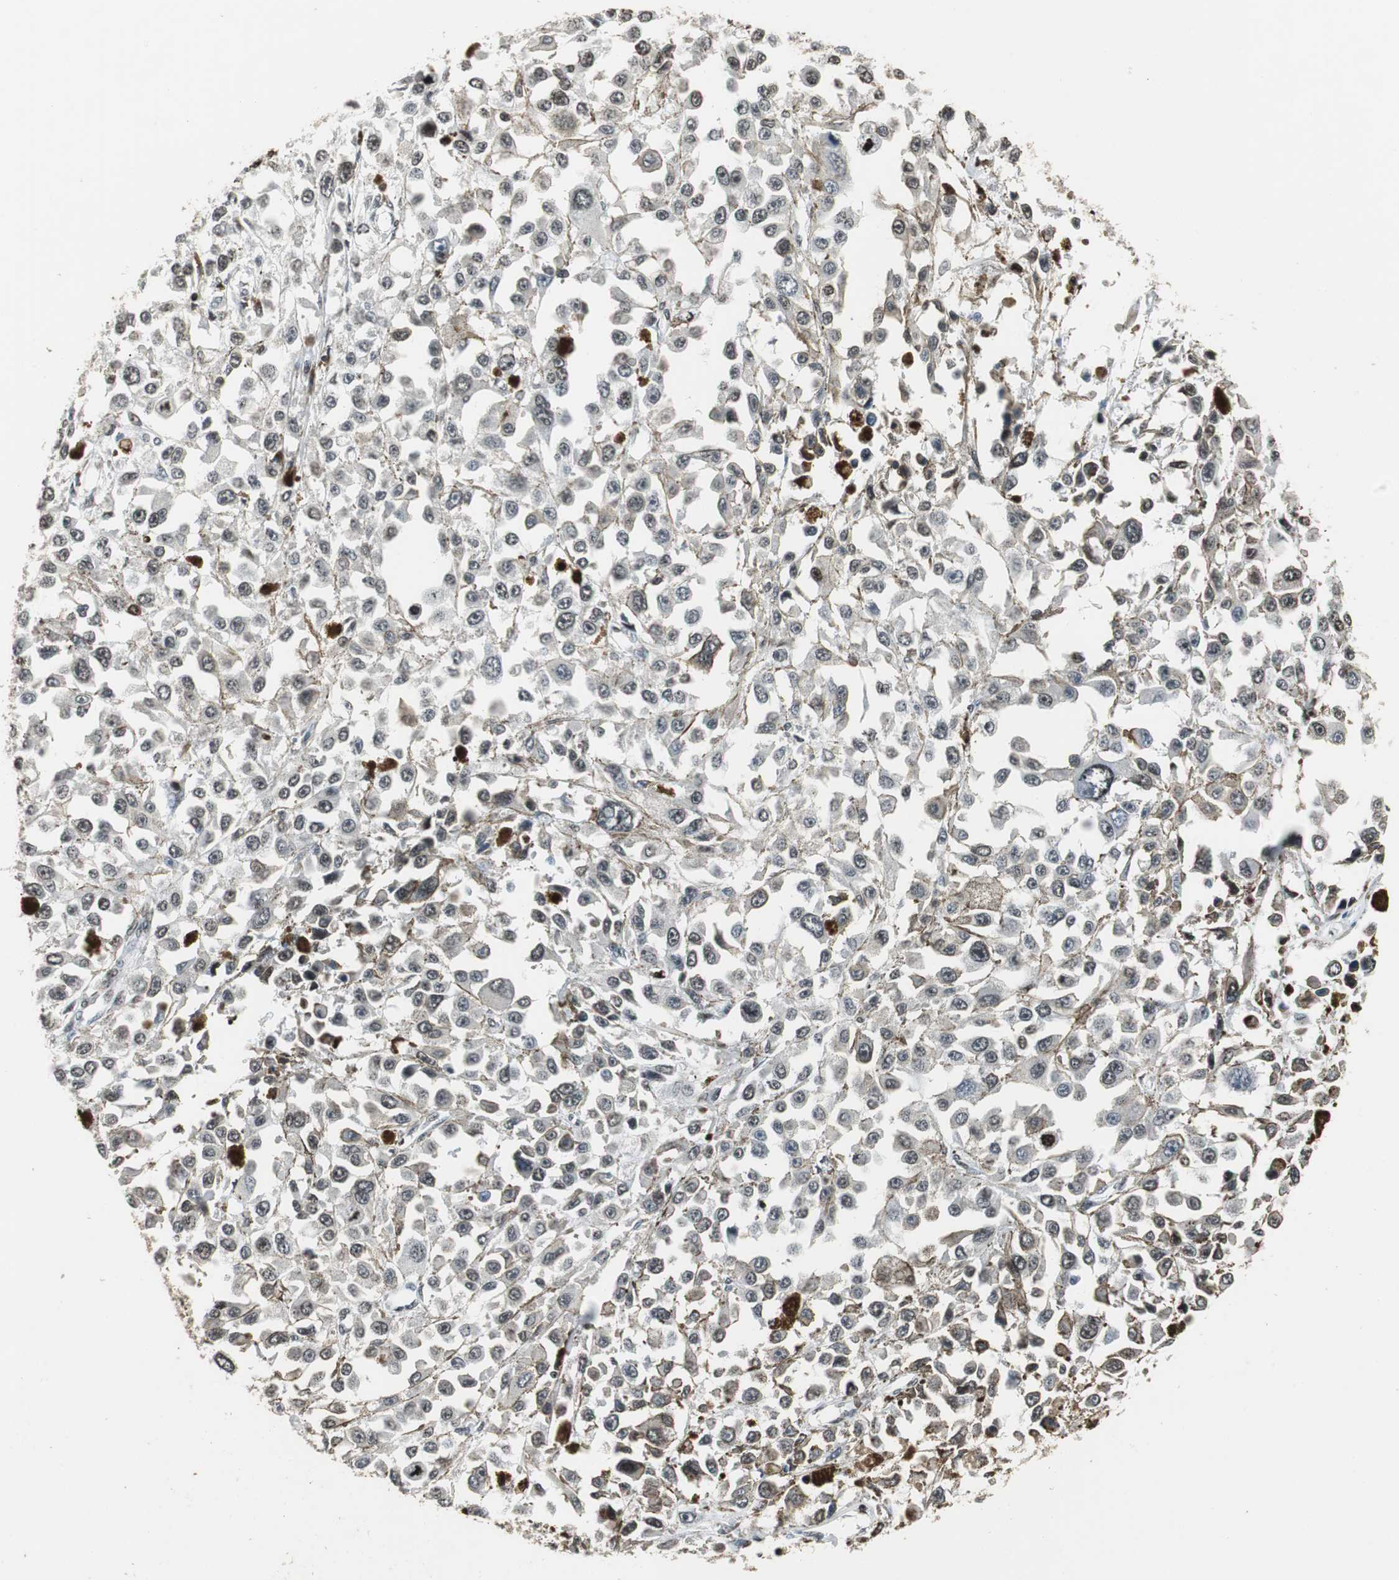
{"staining": {"intensity": "negative", "quantity": "none", "location": "none"}, "tissue": "melanoma", "cell_type": "Tumor cells", "image_type": "cancer", "snomed": [{"axis": "morphology", "description": "Malignant melanoma, Metastatic site"}, {"axis": "topography", "description": "Lymph node"}], "caption": "This image is of melanoma stained with immunohistochemistry (IHC) to label a protein in brown with the nuclei are counter-stained blue. There is no positivity in tumor cells.", "gene": "PAXIP1", "patient": {"sex": "male", "age": 59}}